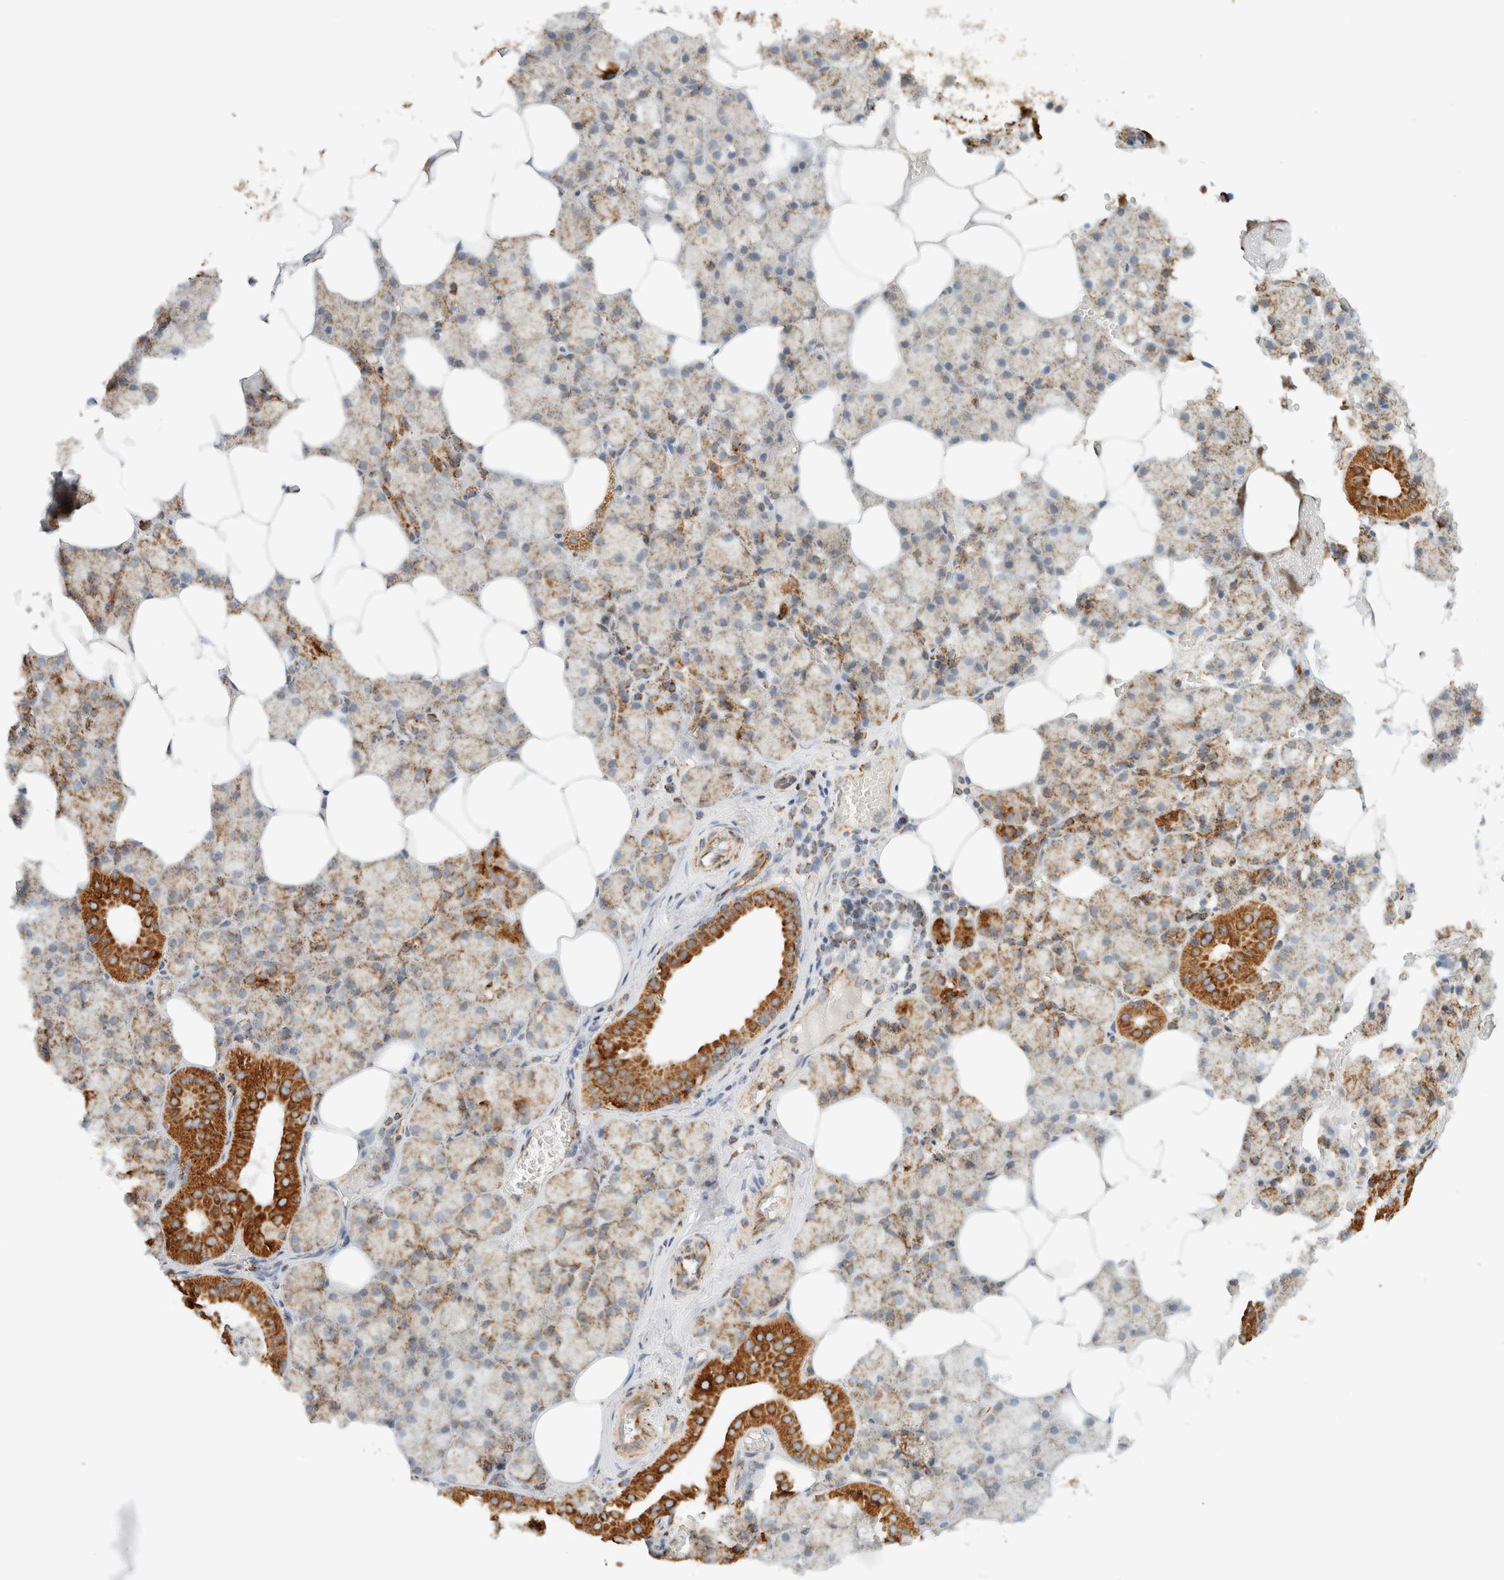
{"staining": {"intensity": "strong", "quantity": "25%-75%", "location": "cytoplasmic/membranous"}, "tissue": "salivary gland", "cell_type": "Glandular cells", "image_type": "normal", "snomed": [{"axis": "morphology", "description": "Normal tissue, NOS"}, {"axis": "topography", "description": "Salivary gland"}], "caption": "Glandular cells exhibit high levels of strong cytoplasmic/membranous expression in about 25%-75% of cells in benign human salivary gland. (DAB IHC, brown staining for protein, blue staining for nuclei).", "gene": "KIFAP3", "patient": {"sex": "male", "age": 62}}